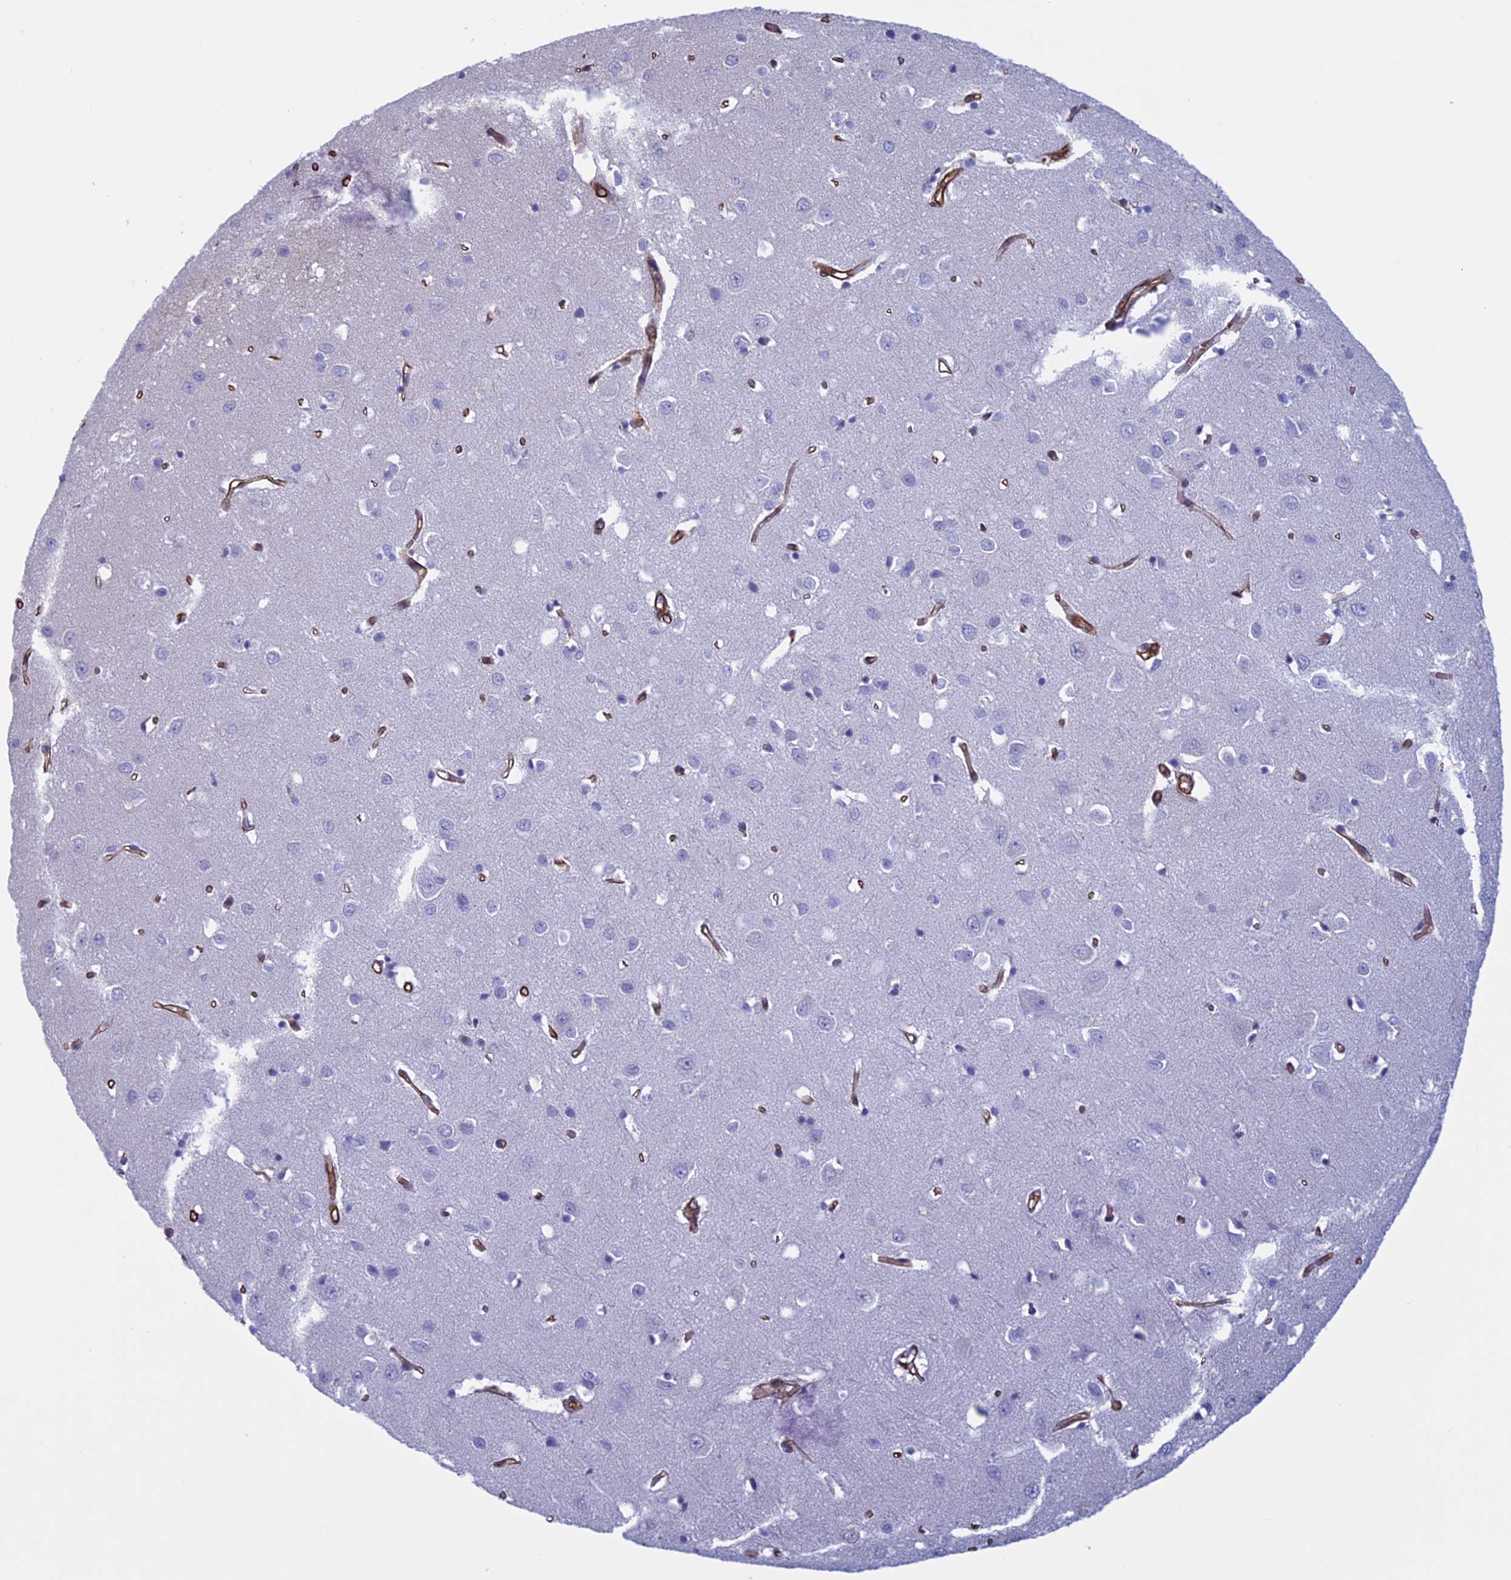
{"staining": {"intensity": "strong", "quantity": ">75%", "location": "cytoplasmic/membranous"}, "tissue": "cerebral cortex", "cell_type": "Endothelial cells", "image_type": "normal", "snomed": [{"axis": "morphology", "description": "Normal tissue, NOS"}, {"axis": "topography", "description": "Cerebral cortex"}], "caption": "IHC staining of normal cerebral cortex, which shows high levels of strong cytoplasmic/membranous expression in approximately >75% of endothelial cells indicating strong cytoplasmic/membranous protein positivity. The staining was performed using DAB (brown) for protein detection and nuclei were counterstained in hematoxylin (blue).", "gene": "ANGPTL2", "patient": {"sex": "female", "age": 64}}